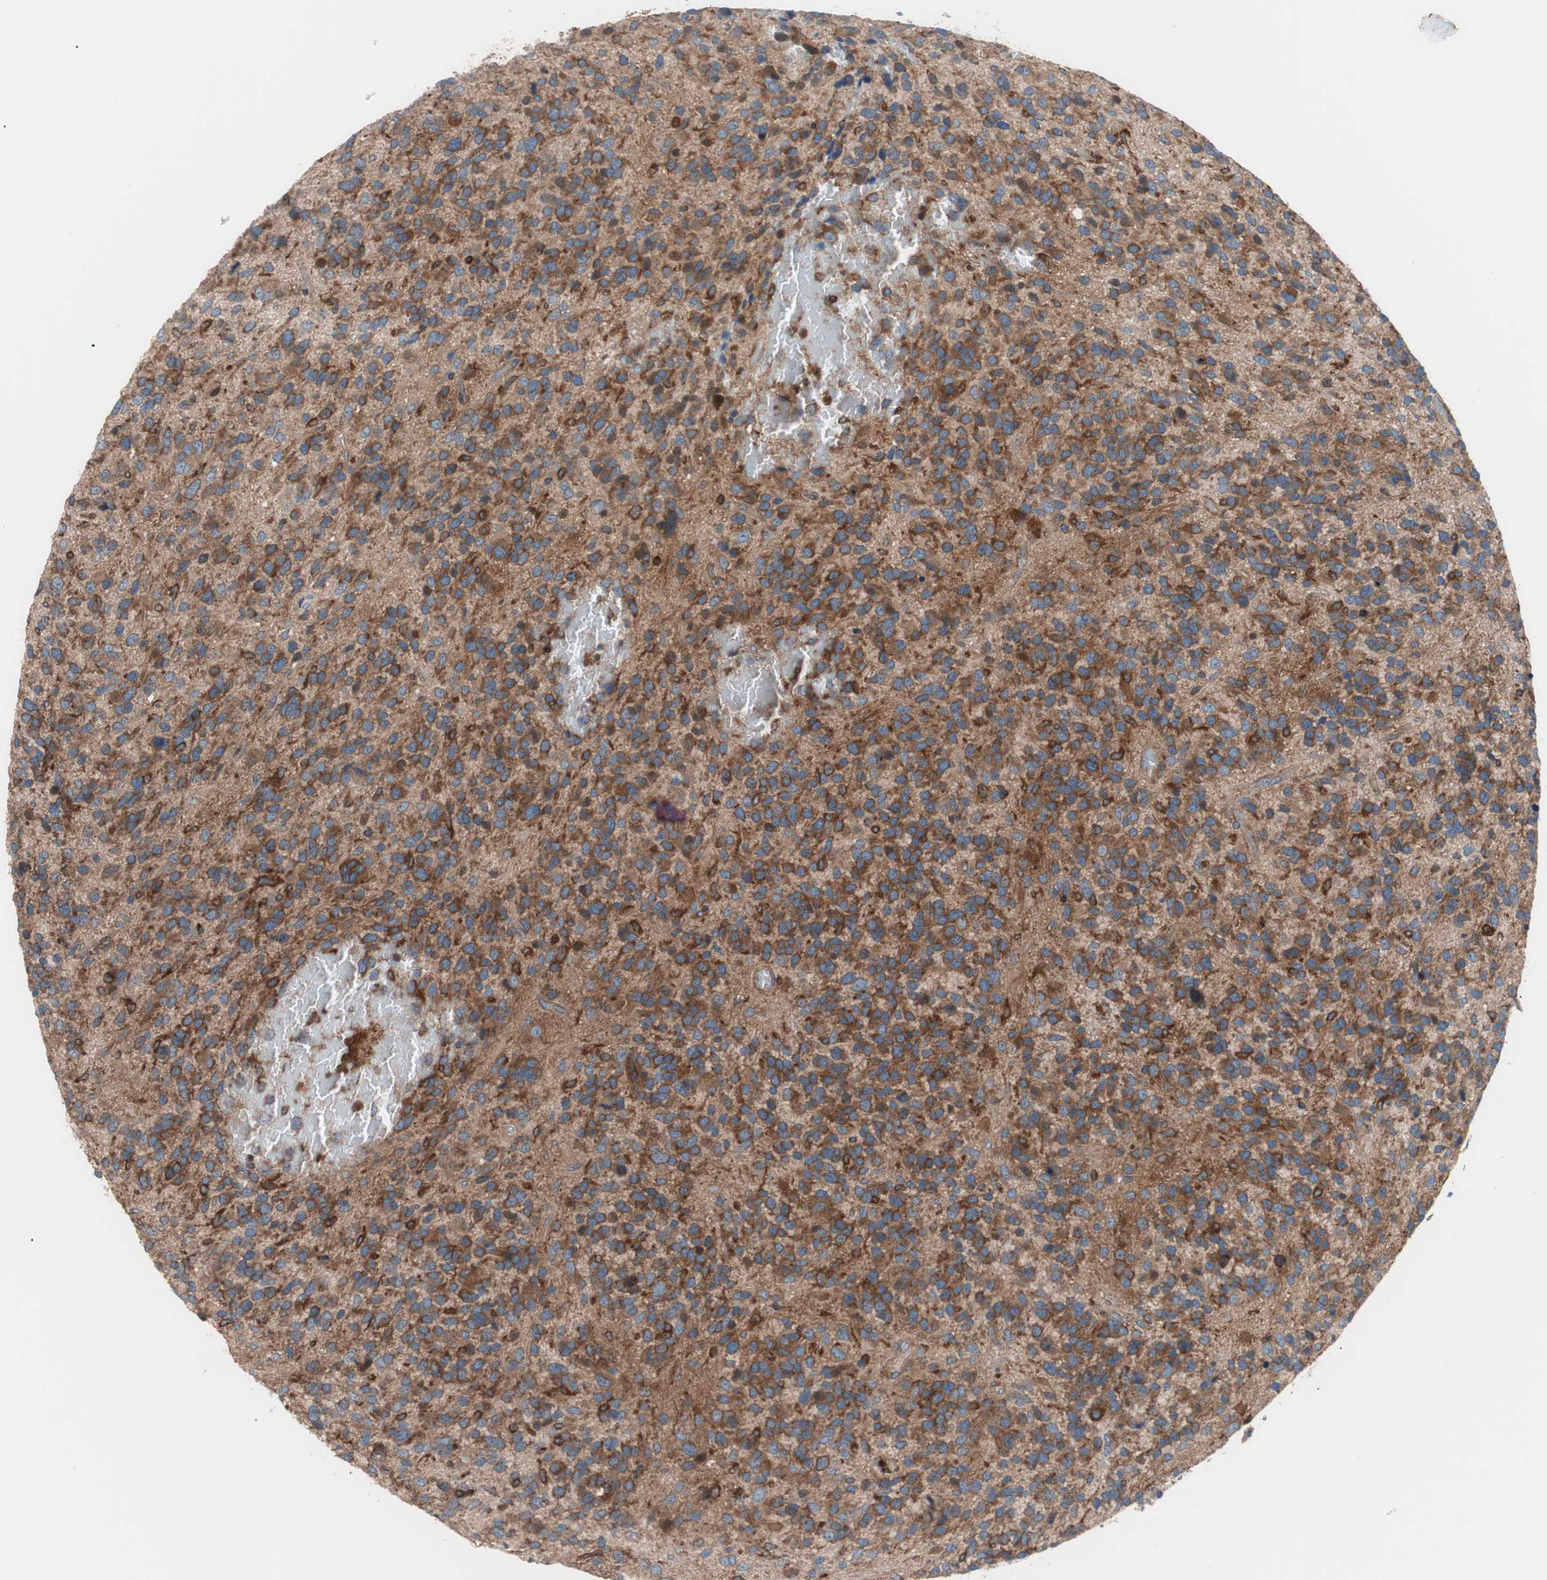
{"staining": {"intensity": "strong", "quantity": ">75%", "location": "cytoplasmic/membranous"}, "tissue": "glioma", "cell_type": "Tumor cells", "image_type": "cancer", "snomed": [{"axis": "morphology", "description": "Glioma, malignant, High grade"}, {"axis": "topography", "description": "Brain"}], "caption": "An IHC micrograph of neoplastic tissue is shown. Protein staining in brown shows strong cytoplasmic/membranous positivity in malignant glioma (high-grade) within tumor cells.", "gene": "PIK3R1", "patient": {"sex": "female", "age": 58}}